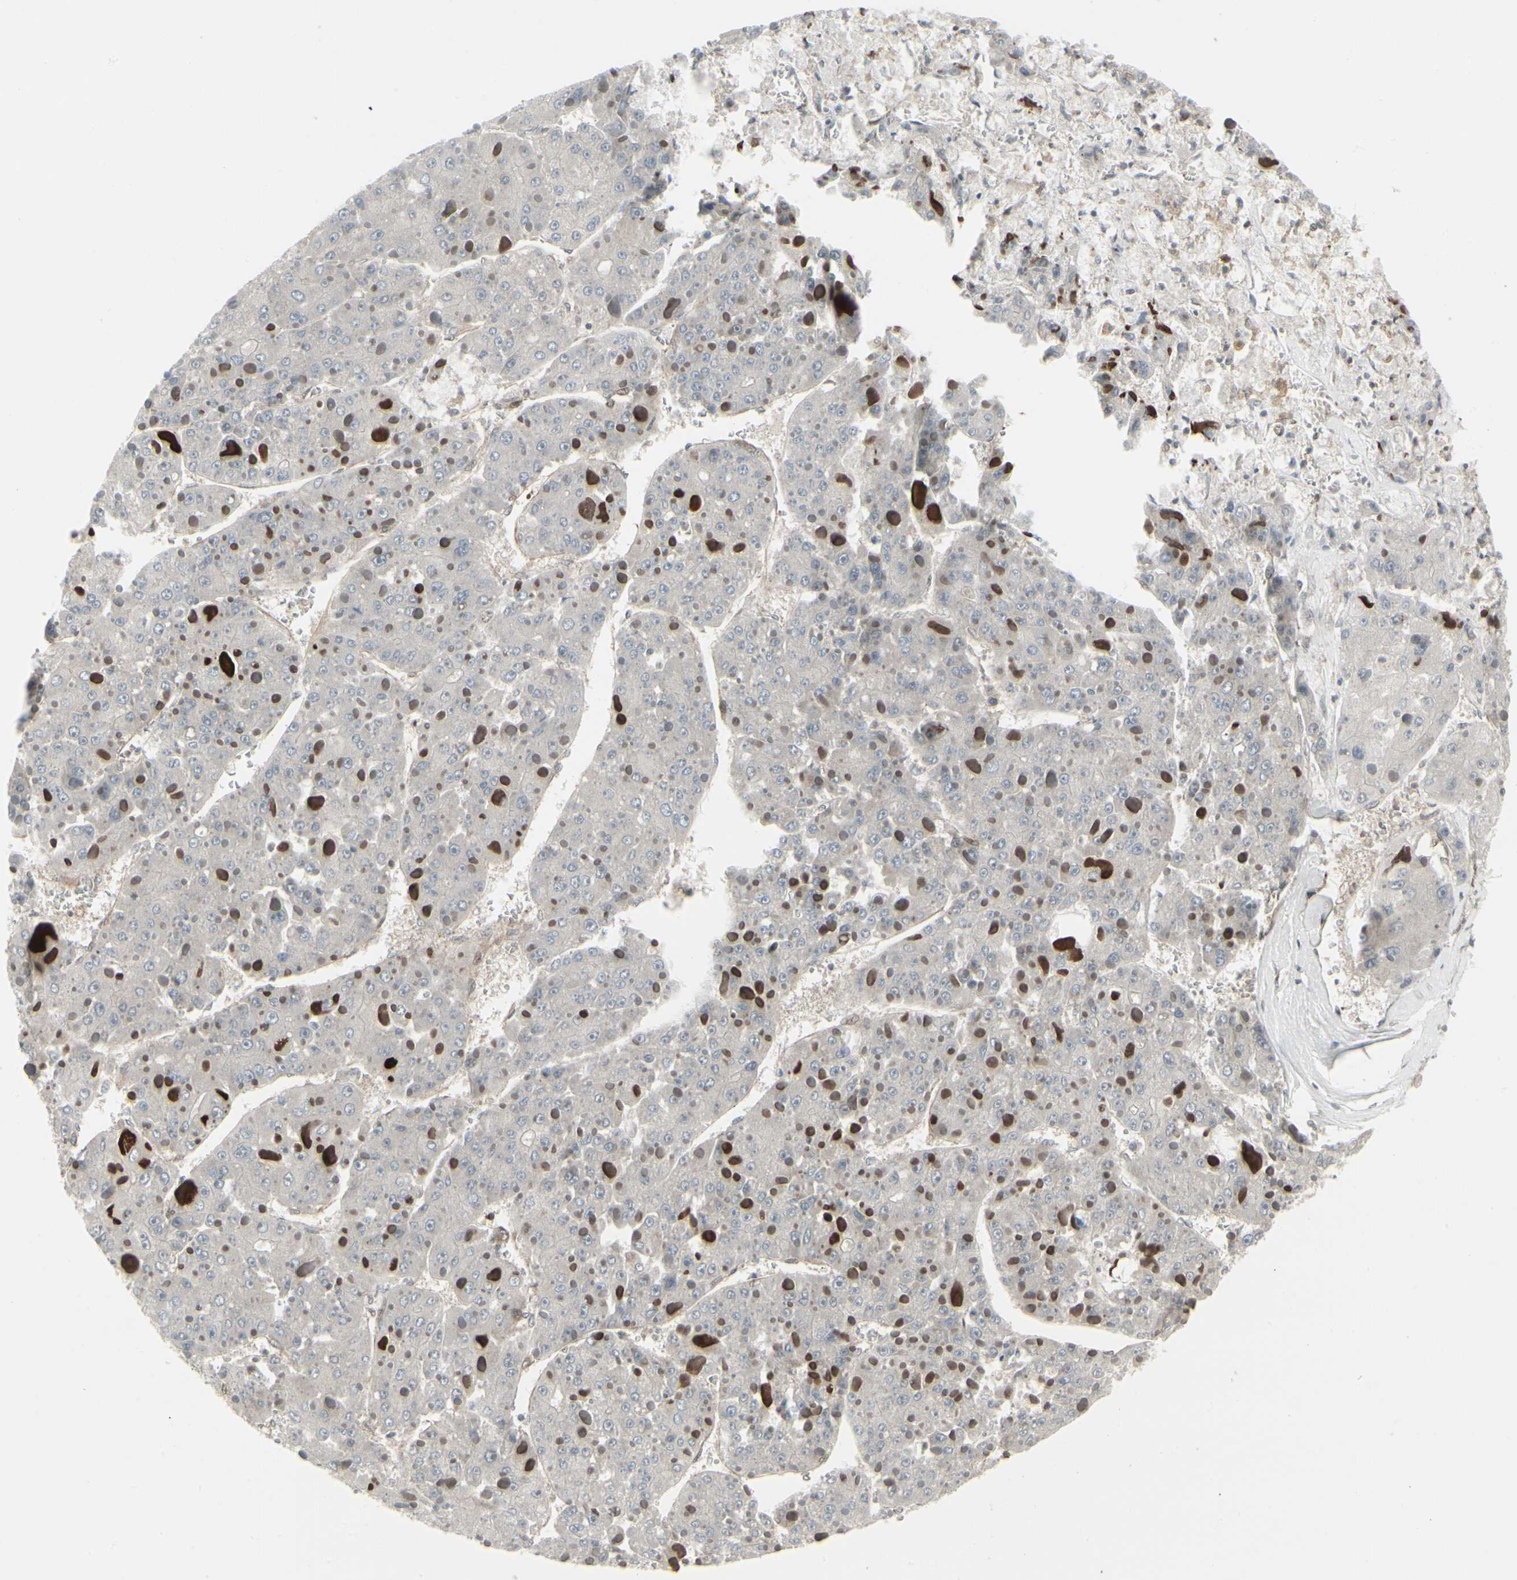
{"staining": {"intensity": "negative", "quantity": "none", "location": "none"}, "tissue": "liver cancer", "cell_type": "Tumor cells", "image_type": "cancer", "snomed": [{"axis": "morphology", "description": "Carcinoma, Hepatocellular, NOS"}, {"axis": "topography", "description": "Liver"}], "caption": "Immunohistochemical staining of hepatocellular carcinoma (liver) demonstrates no significant expression in tumor cells. Nuclei are stained in blue.", "gene": "IGFBP6", "patient": {"sex": "female", "age": 73}}